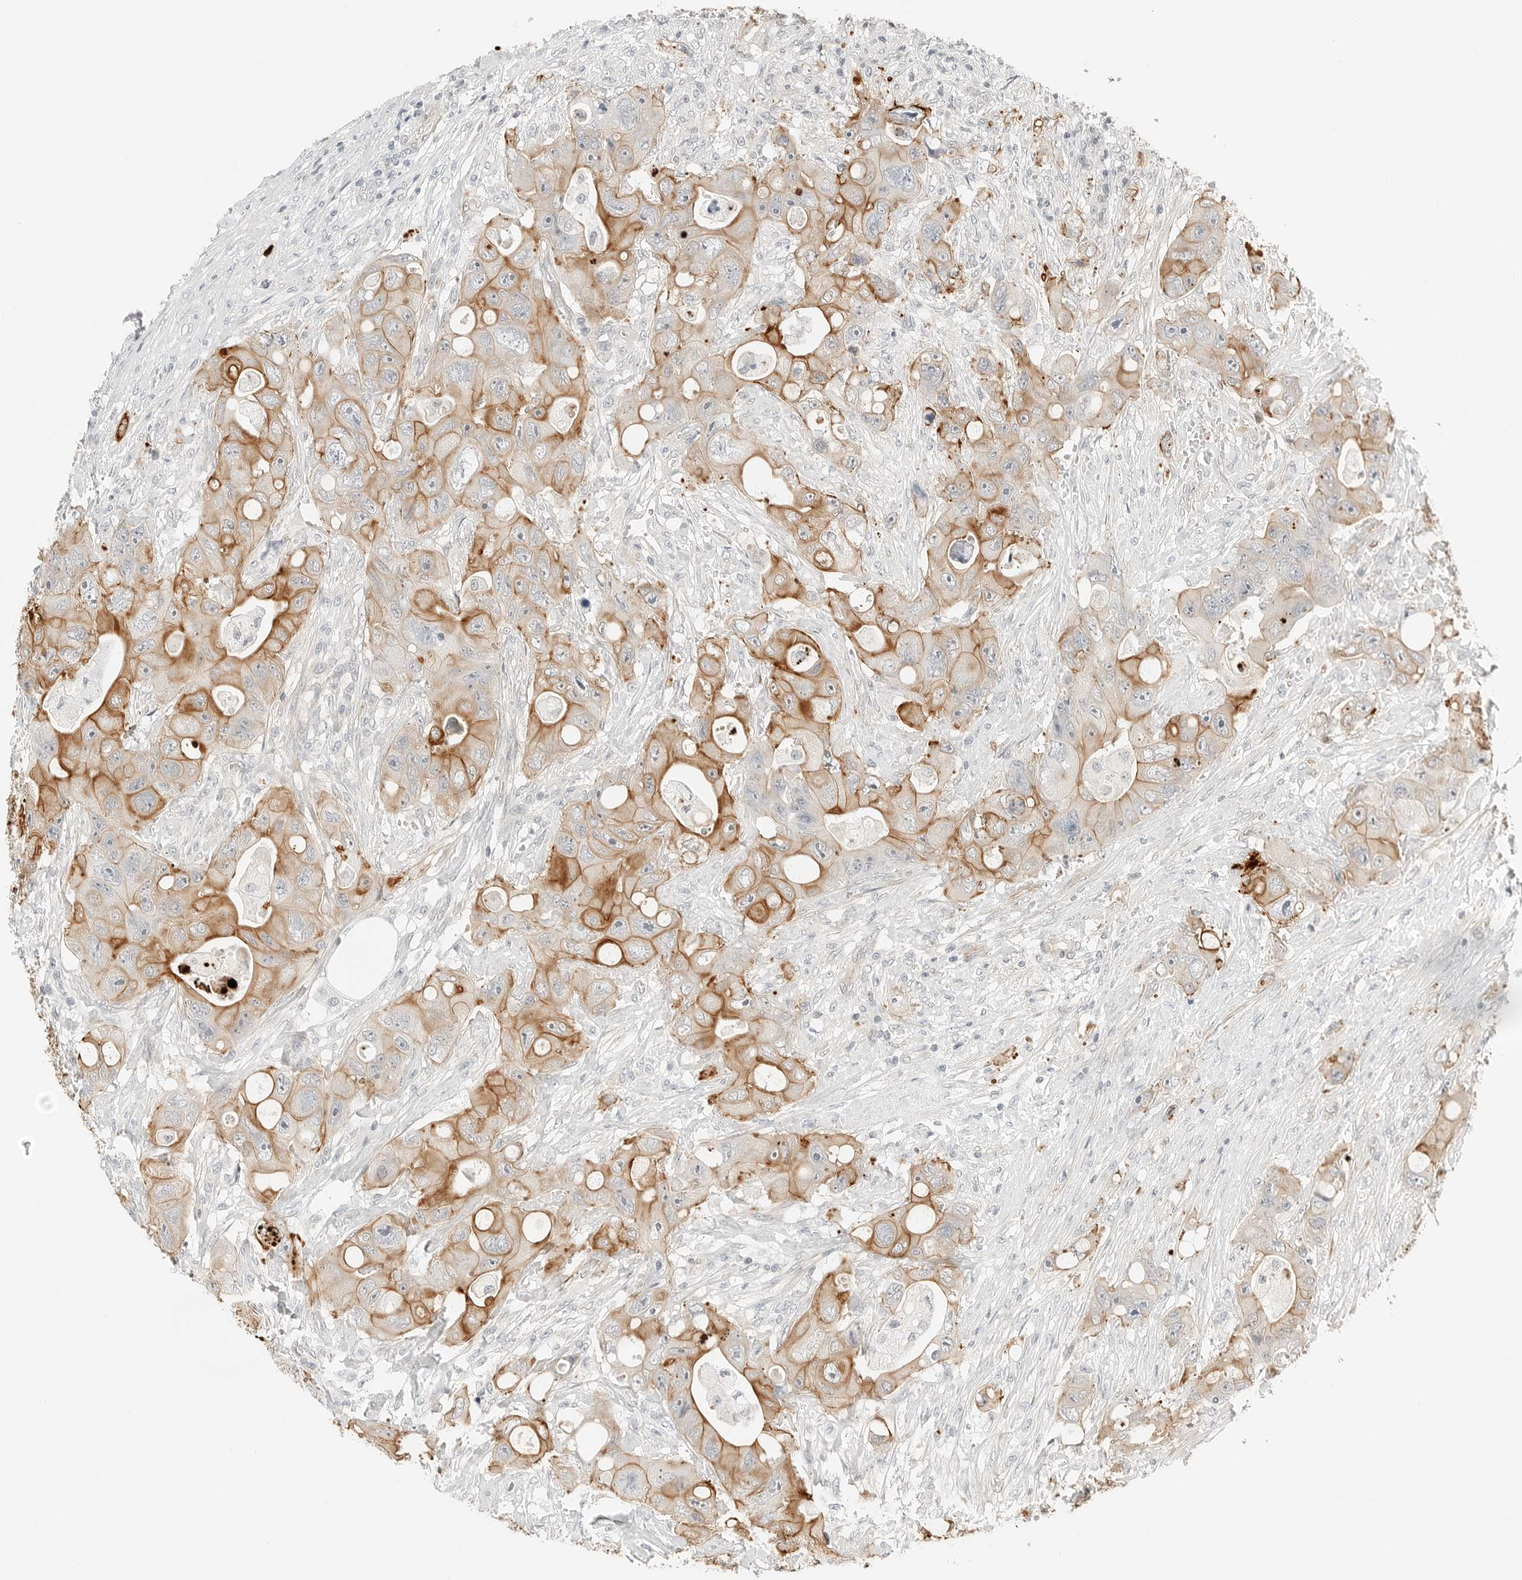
{"staining": {"intensity": "moderate", "quantity": "25%-75%", "location": "cytoplasmic/membranous"}, "tissue": "colorectal cancer", "cell_type": "Tumor cells", "image_type": "cancer", "snomed": [{"axis": "morphology", "description": "Adenocarcinoma, NOS"}, {"axis": "topography", "description": "Colon"}], "caption": "Colorectal cancer (adenocarcinoma) stained for a protein (brown) exhibits moderate cytoplasmic/membranous positive staining in approximately 25%-75% of tumor cells.", "gene": "IQCC", "patient": {"sex": "female", "age": 46}}